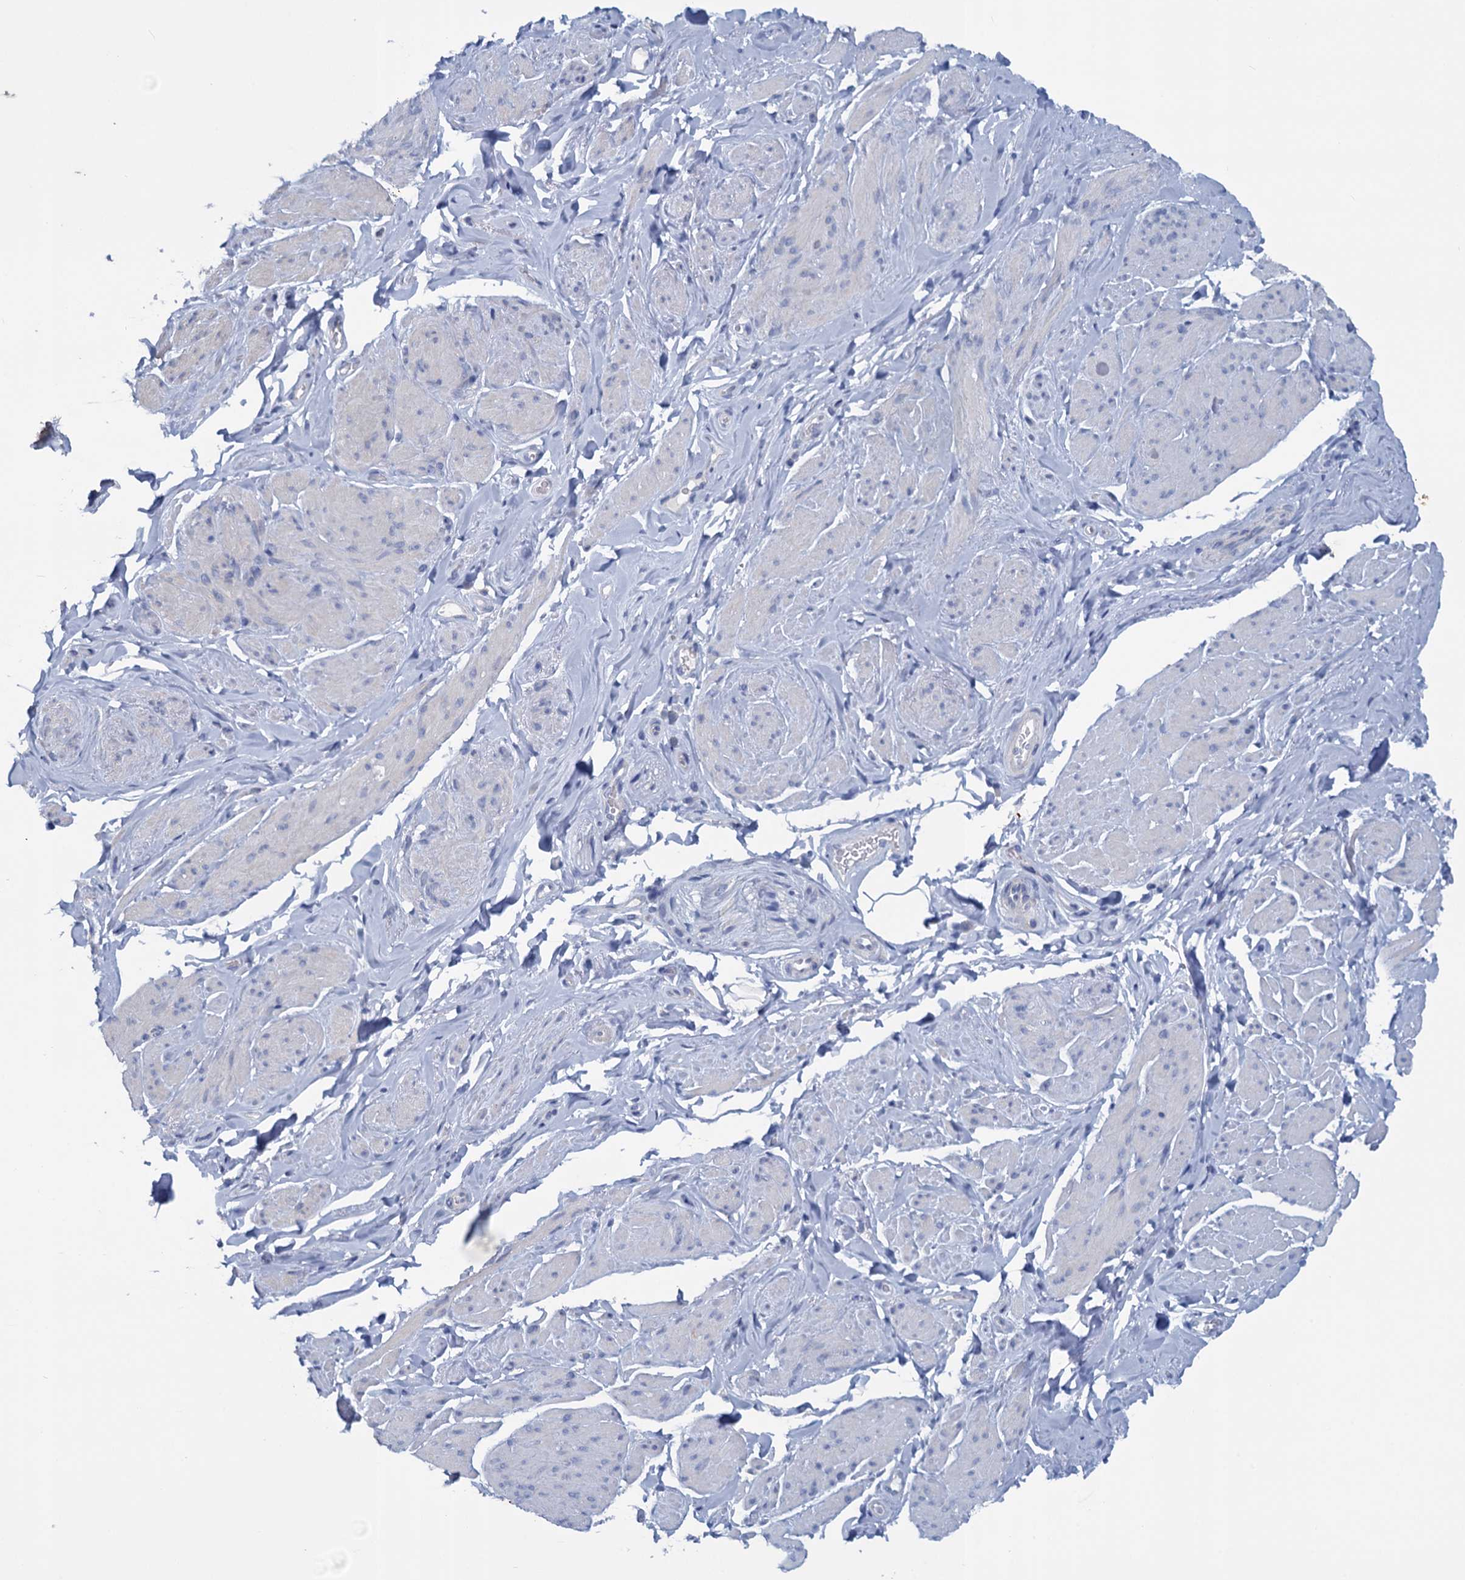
{"staining": {"intensity": "negative", "quantity": "none", "location": "none"}, "tissue": "smooth muscle", "cell_type": "Smooth muscle cells", "image_type": "normal", "snomed": [{"axis": "morphology", "description": "Normal tissue, NOS"}, {"axis": "topography", "description": "Smooth muscle"}, {"axis": "topography", "description": "Peripheral nerve tissue"}], "caption": "The histopathology image exhibits no staining of smooth muscle cells in unremarkable smooth muscle. (IHC, brightfield microscopy, high magnification).", "gene": "SLC2A7", "patient": {"sex": "male", "age": 69}}